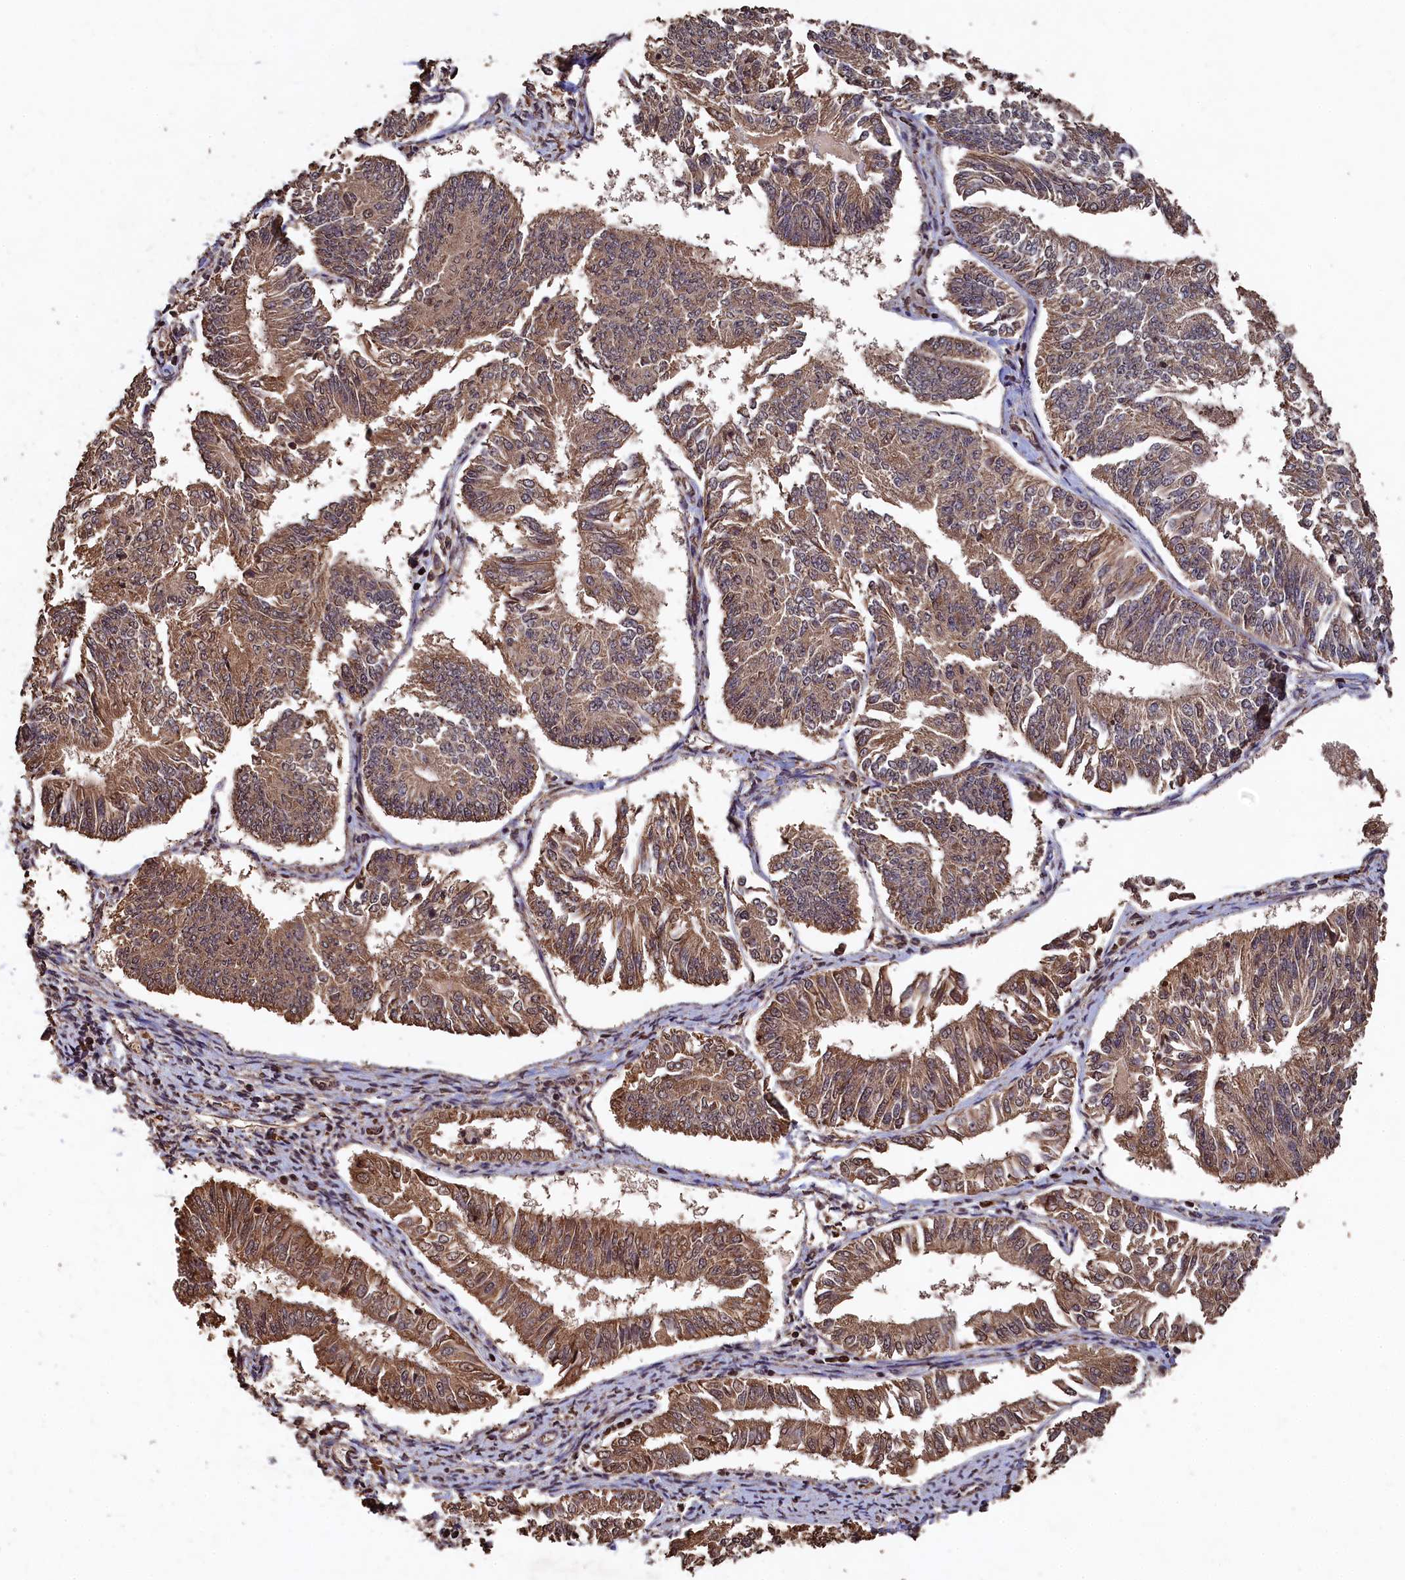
{"staining": {"intensity": "moderate", "quantity": ">75%", "location": "cytoplasmic/membranous,nuclear"}, "tissue": "endometrial cancer", "cell_type": "Tumor cells", "image_type": "cancer", "snomed": [{"axis": "morphology", "description": "Adenocarcinoma, NOS"}, {"axis": "topography", "description": "Endometrium"}], "caption": "Adenocarcinoma (endometrial) stained with a brown dye exhibits moderate cytoplasmic/membranous and nuclear positive expression in approximately >75% of tumor cells.", "gene": "CEP57L1", "patient": {"sex": "female", "age": 58}}